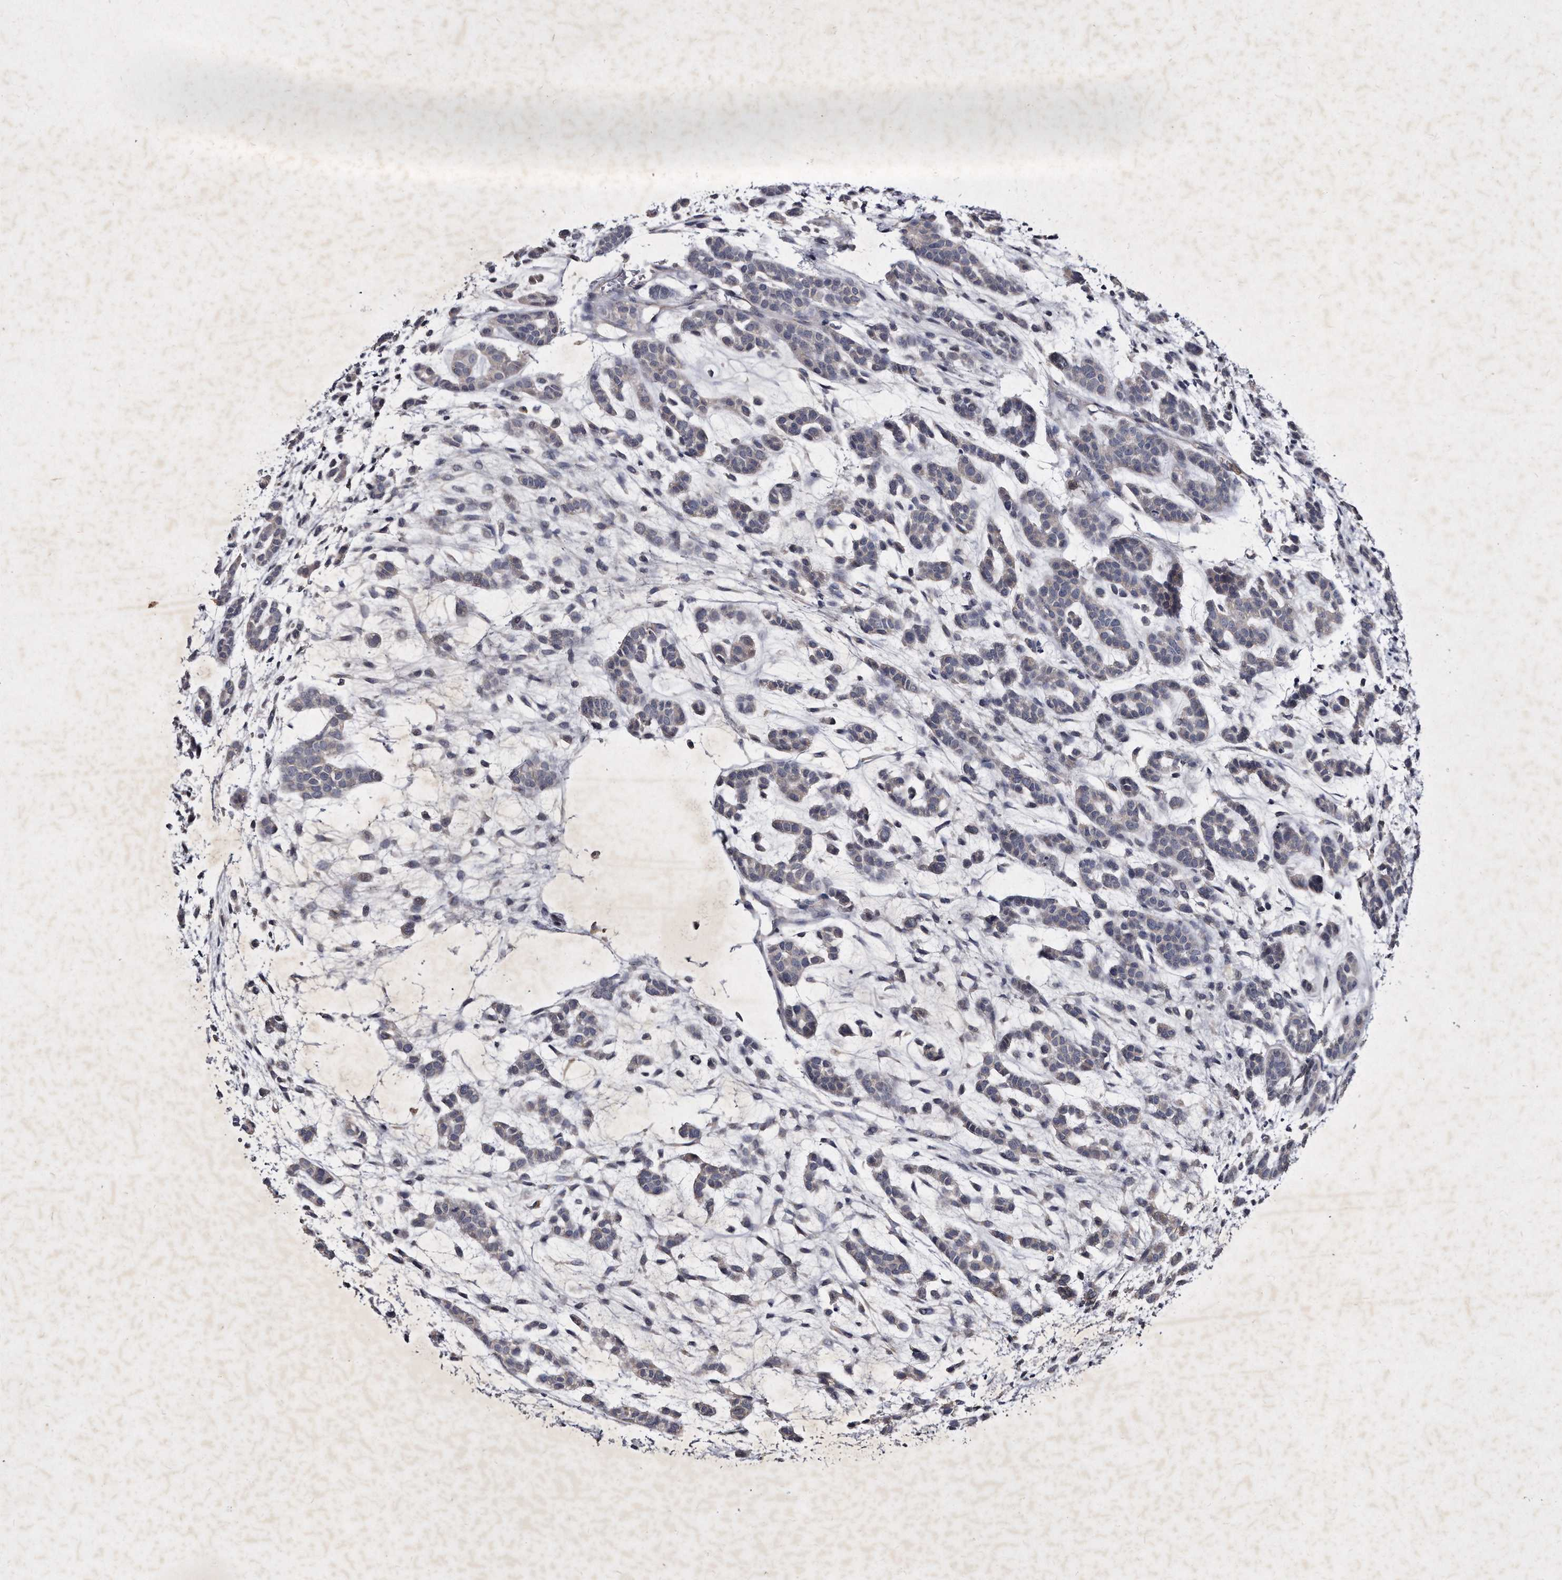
{"staining": {"intensity": "negative", "quantity": "none", "location": "none"}, "tissue": "head and neck cancer", "cell_type": "Tumor cells", "image_type": "cancer", "snomed": [{"axis": "morphology", "description": "Adenocarcinoma, NOS"}, {"axis": "morphology", "description": "Adenoma, NOS"}, {"axis": "topography", "description": "Head-Neck"}], "caption": "This histopathology image is of head and neck cancer stained with immunohistochemistry to label a protein in brown with the nuclei are counter-stained blue. There is no staining in tumor cells. Nuclei are stained in blue.", "gene": "KLHDC3", "patient": {"sex": "female", "age": 55}}